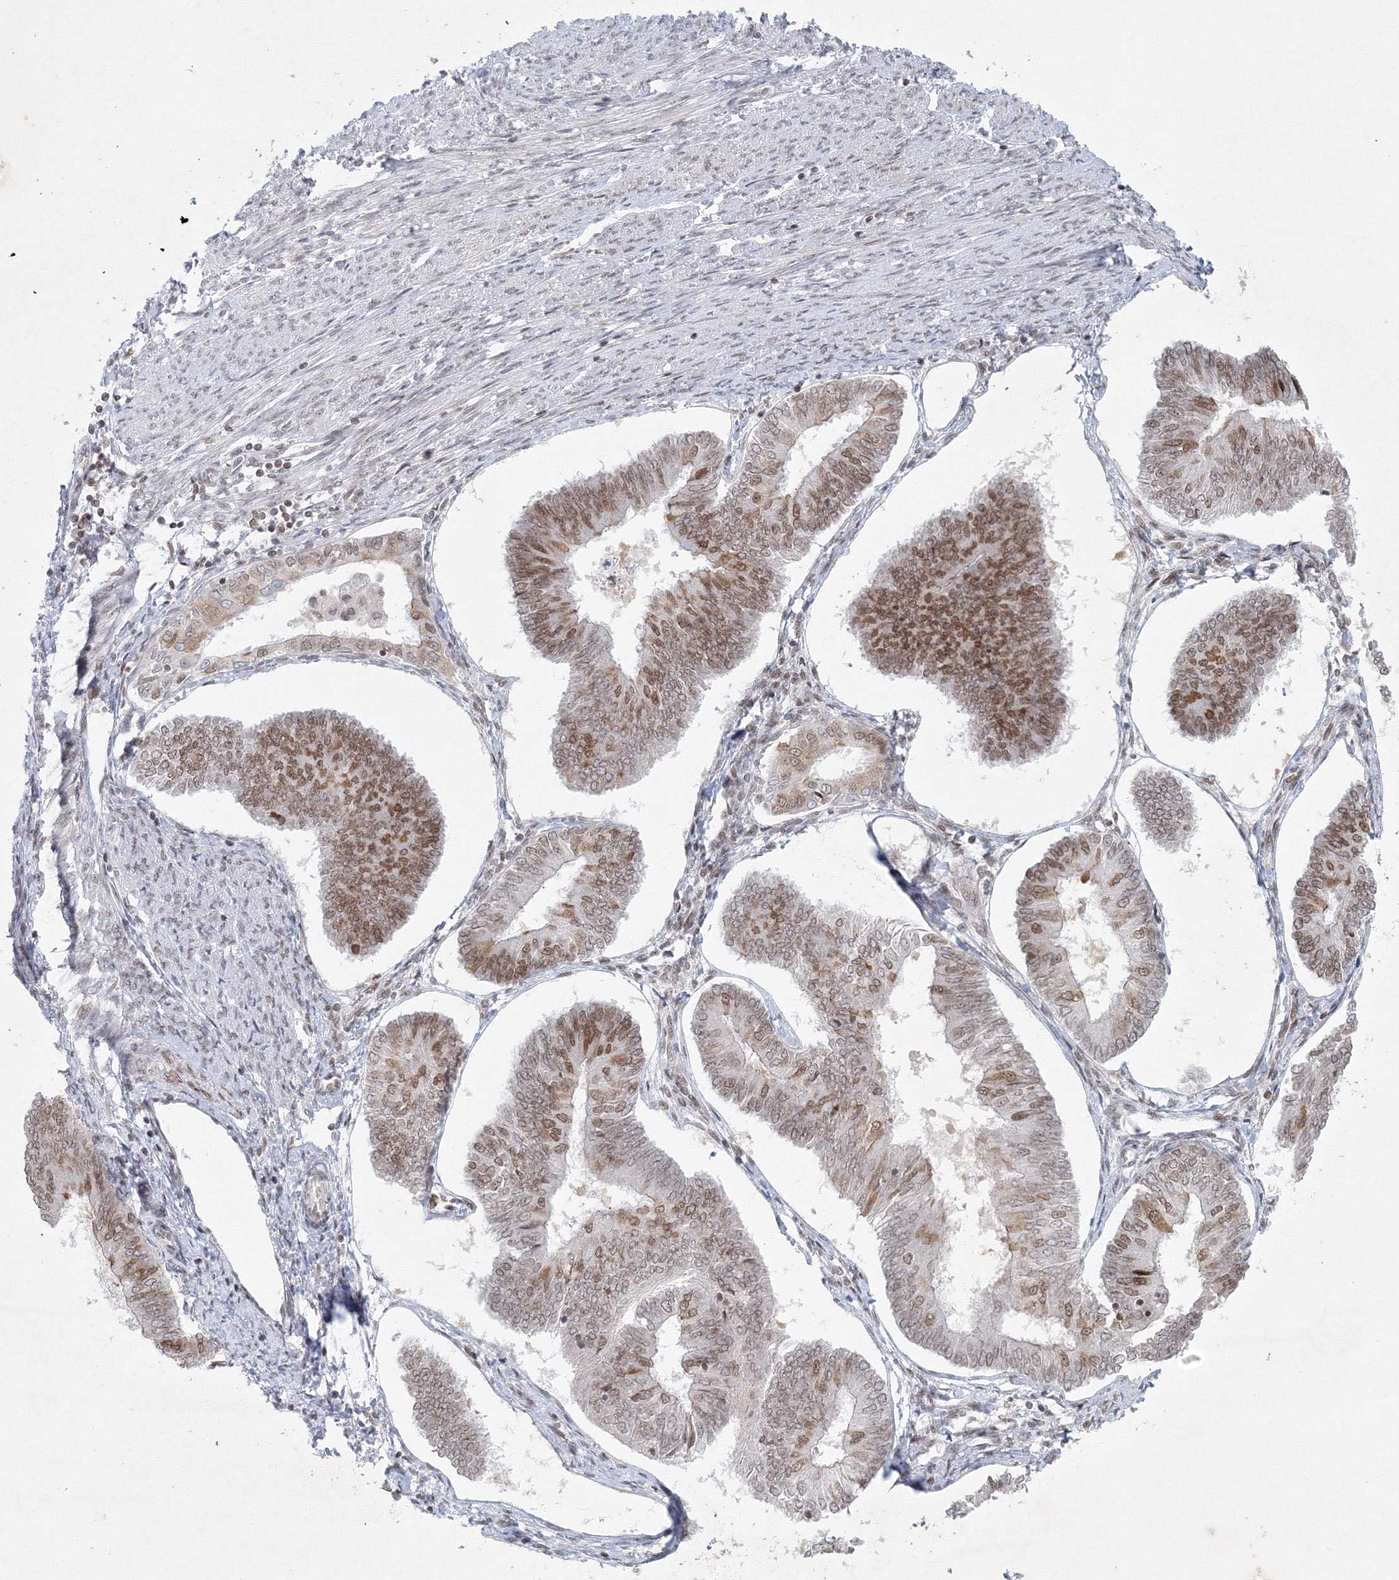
{"staining": {"intensity": "moderate", "quantity": "25%-75%", "location": "nuclear"}, "tissue": "endometrial cancer", "cell_type": "Tumor cells", "image_type": "cancer", "snomed": [{"axis": "morphology", "description": "Adenocarcinoma, NOS"}, {"axis": "topography", "description": "Endometrium"}], "caption": "Adenocarcinoma (endometrial) stained with a protein marker displays moderate staining in tumor cells.", "gene": "KIF4A", "patient": {"sex": "female", "age": 58}}